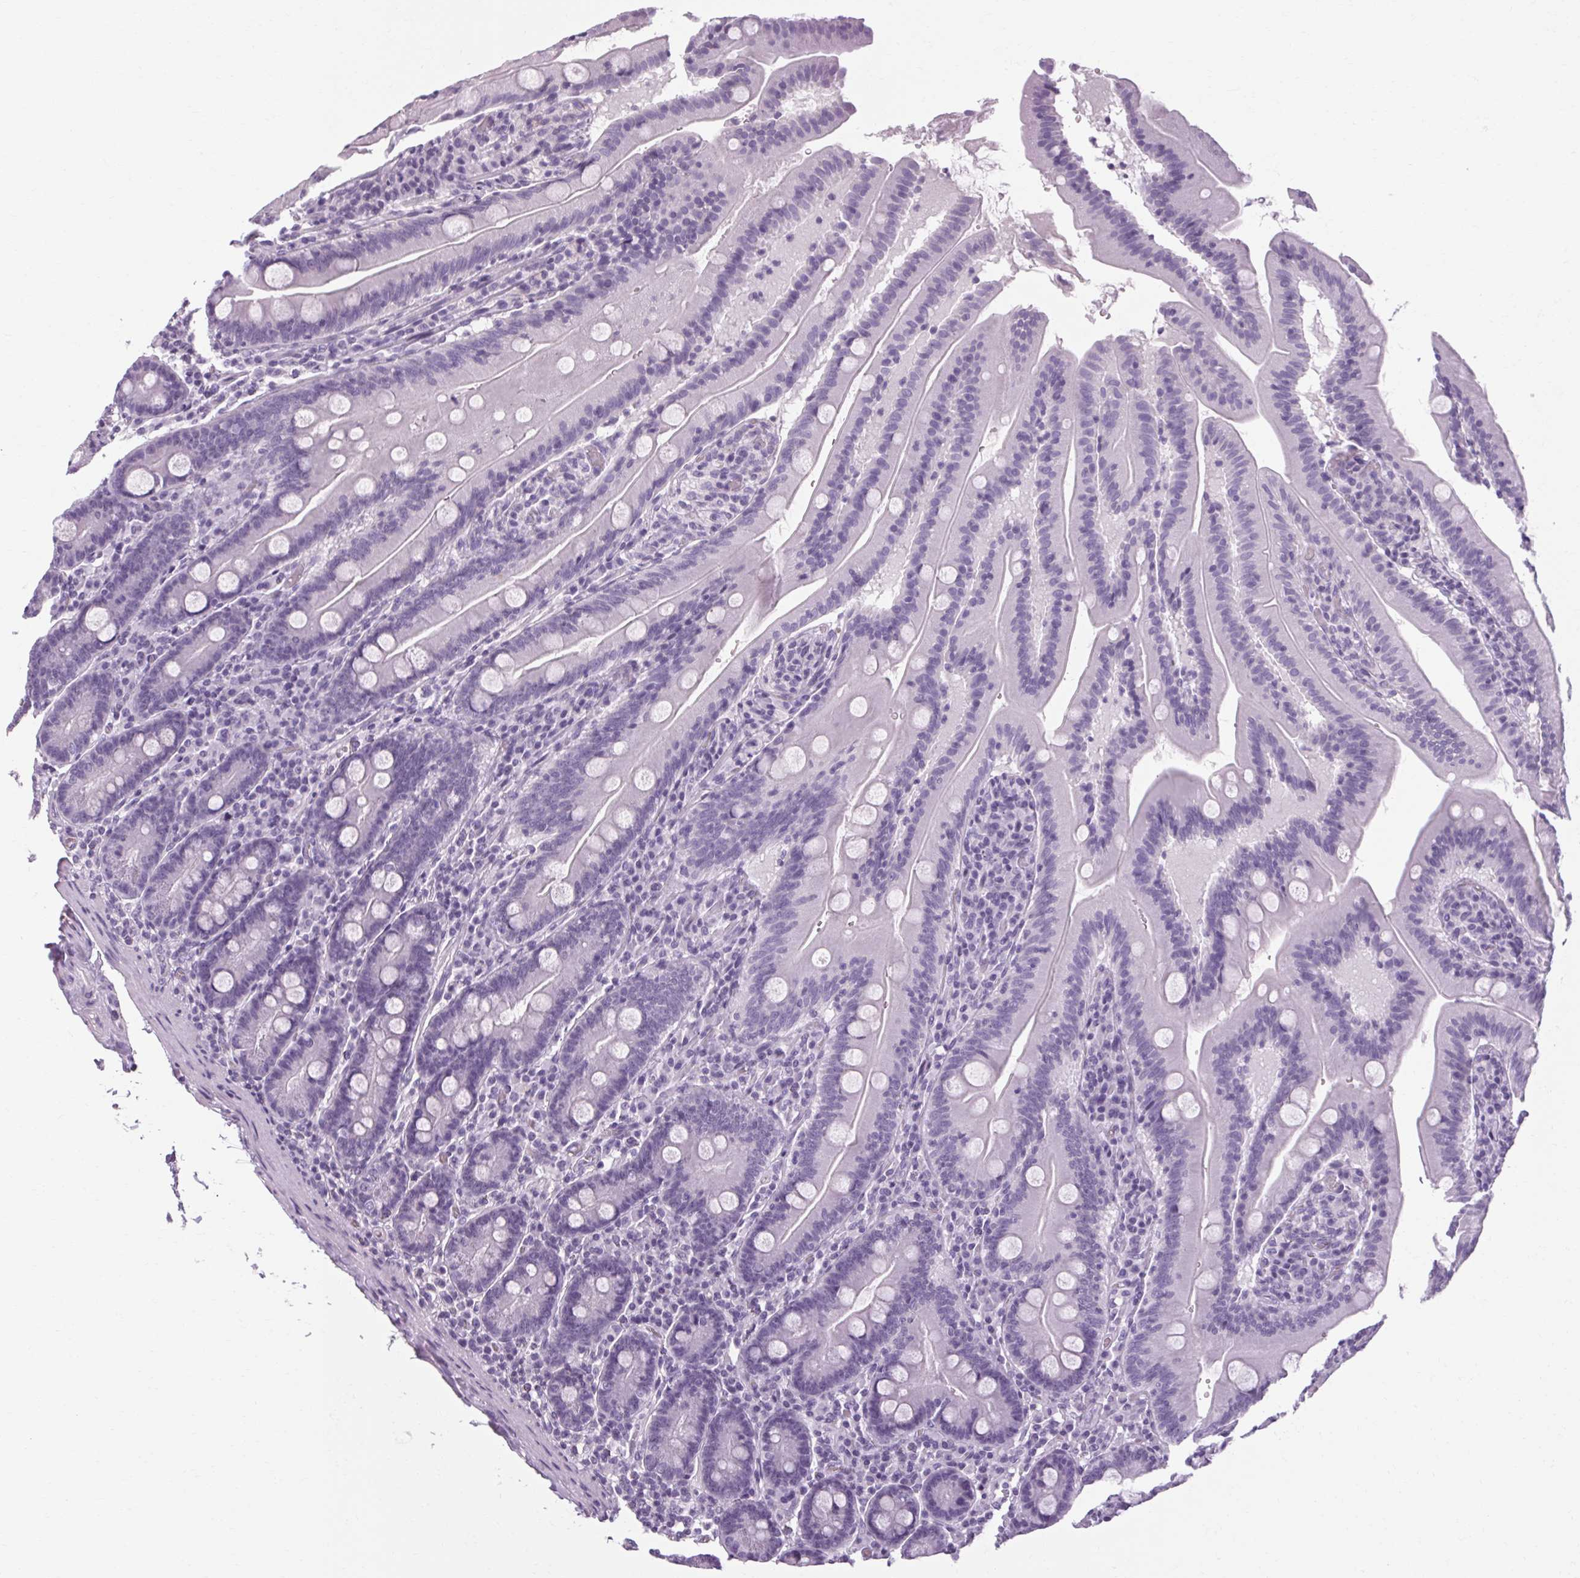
{"staining": {"intensity": "negative", "quantity": "none", "location": "none"}, "tissue": "small intestine", "cell_type": "Glandular cells", "image_type": "normal", "snomed": [{"axis": "morphology", "description": "Normal tissue, NOS"}, {"axis": "topography", "description": "Small intestine"}], "caption": "The micrograph displays no staining of glandular cells in normal small intestine.", "gene": "POMC", "patient": {"sex": "male", "age": 37}}